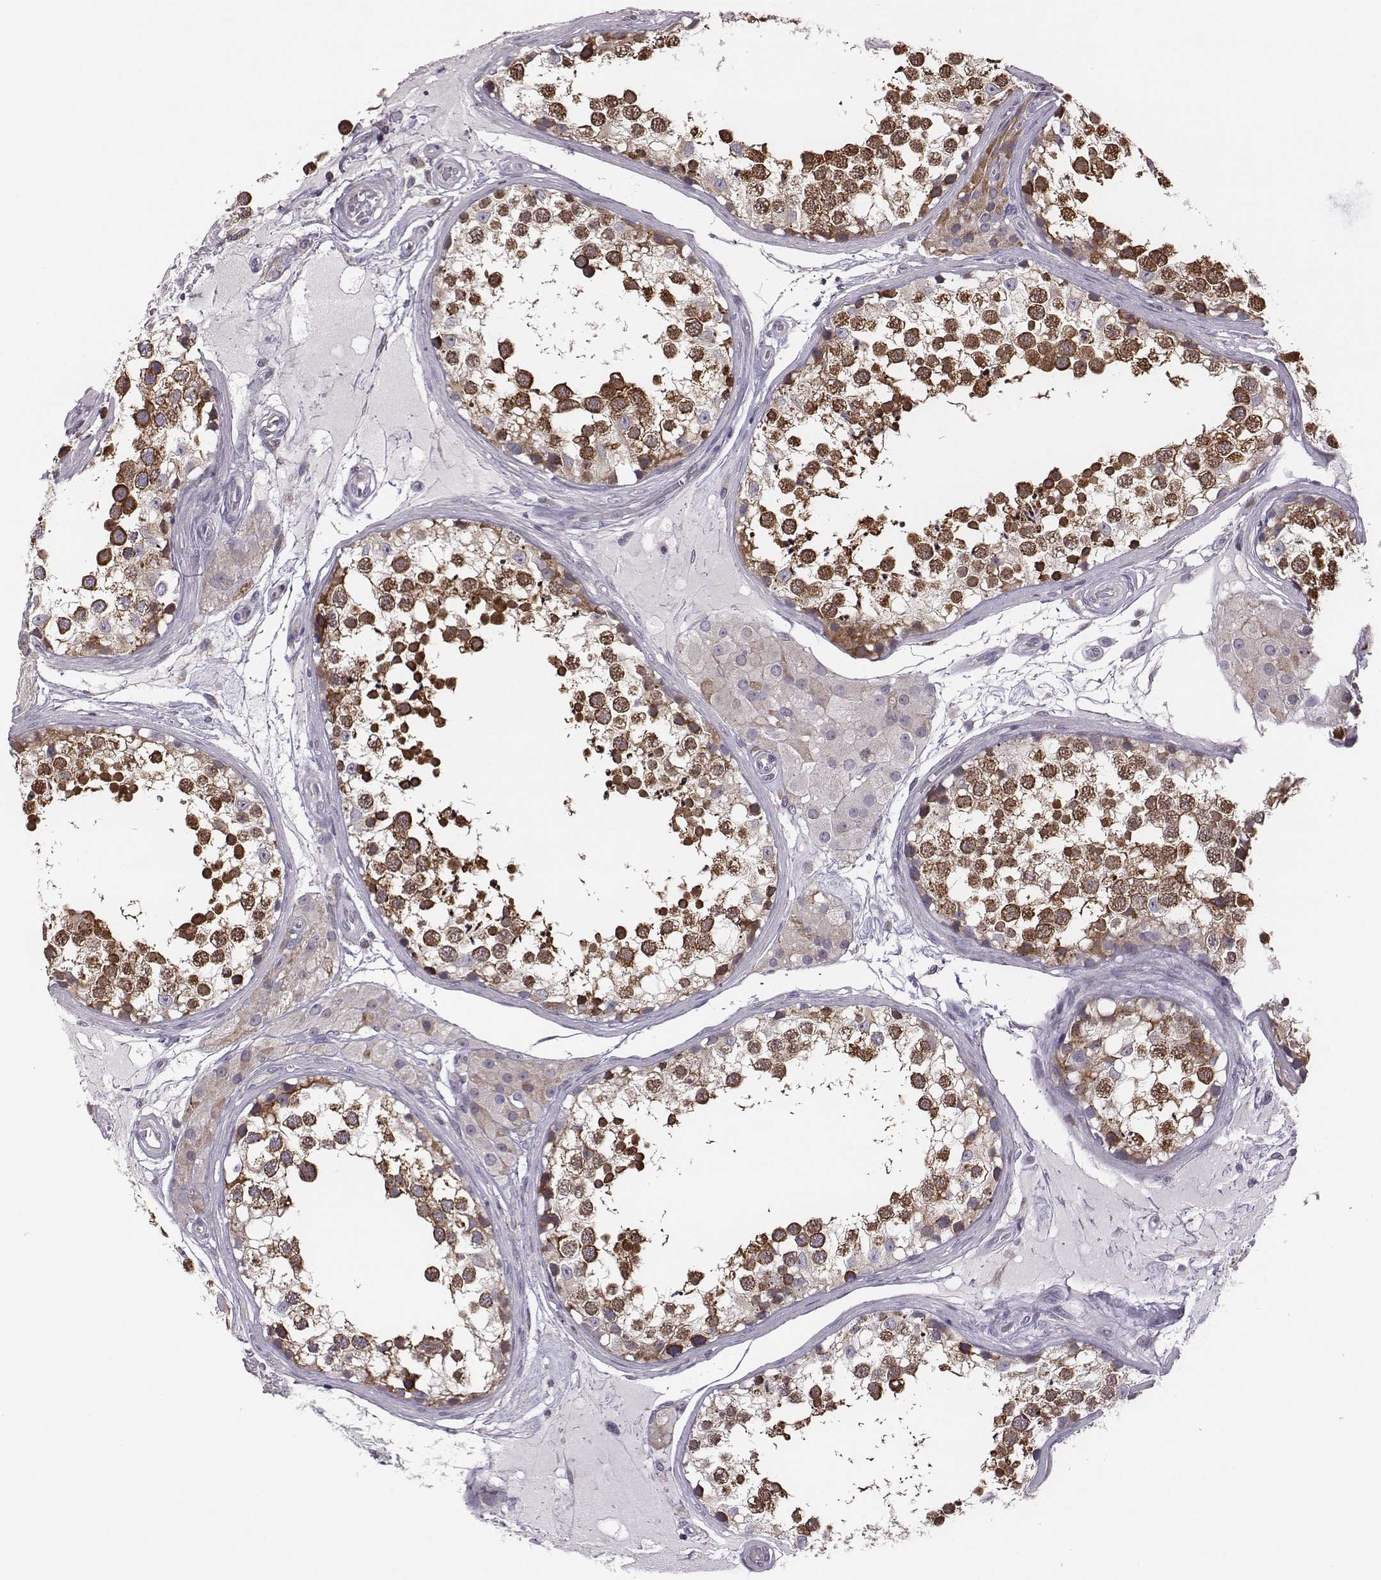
{"staining": {"intensity": "strong", "quantity": ">75%", "location": "cytoplasmic/membranous"}, "tissue": "testis", "cell_type": "Cells in seminiferous ducts", "image_type": "normal", "snomed": [{"axis": "morphology", "description": "Normal tissue, NOS"}, {"axis": "morphology", "description": "Seminoma, NOS"}, {"axis": "topography", "description": "Testis"}], "caption": "A high amount of strong cytoplasmic/membranous positivity is appreciated in approximately >75% of cells in seminiferous ducts in benign testis. (Stains: DAB (3,3'-diaminobenzidine) in brown, nuclei in blue, Microscopy: brightfield microscopy at high magnification).", "gene": "SELENOI", "patient": {"sex": "male", "age": 65}}